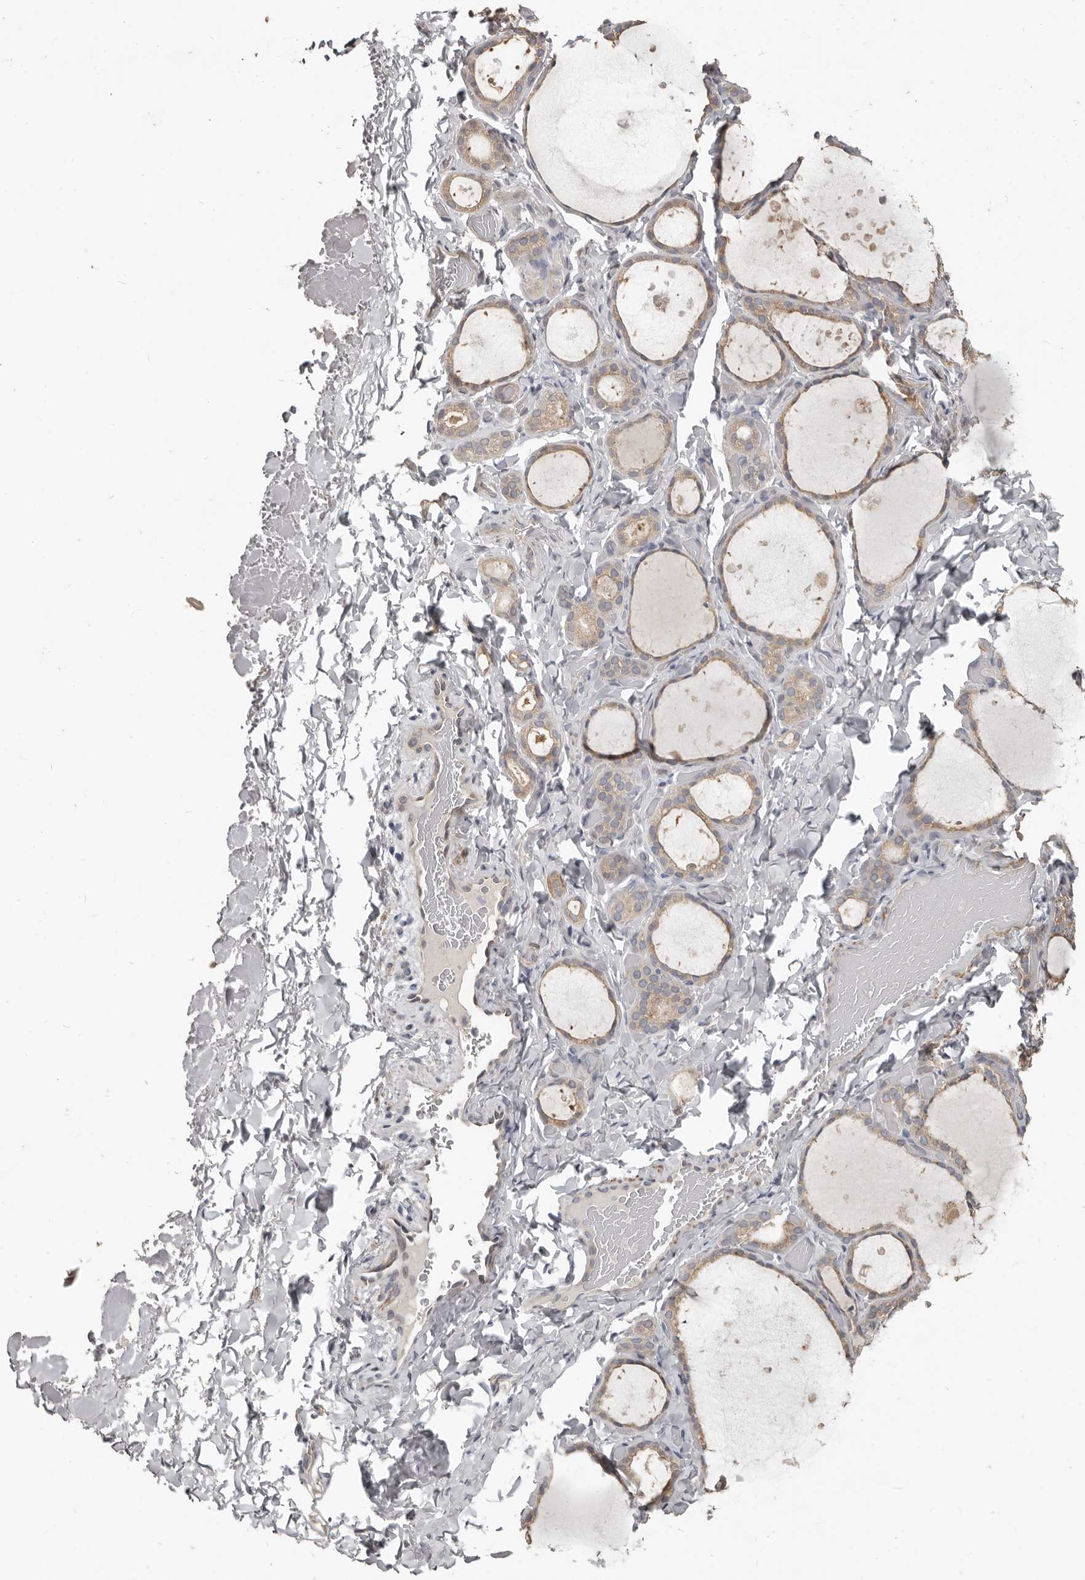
{"staining": {"intensity": "weak", "quantity": "25%-75%", "location": "cytoplasmic/membranous"}, "tissue": "thyroid gland", "cell_type": "Glandular cells", "image_type": "normal", "snomed": [{"axis": "morphology", "description": "Normal tissue, NOS"}, {"axis": "topography", "description": "Thyroid gland"}], "caption": "Protein analysis of unremarkable thyroid gland displays weak cytoplasmic/membranous positivity in about 25%-75% of glandular cells. (Stains: DAB in brown, nuclei in blue, Microscopy: brightfield microscopy at high magnification).", "gene": "AKNAD1", "patient": {"sex": "female", "age": 44}}